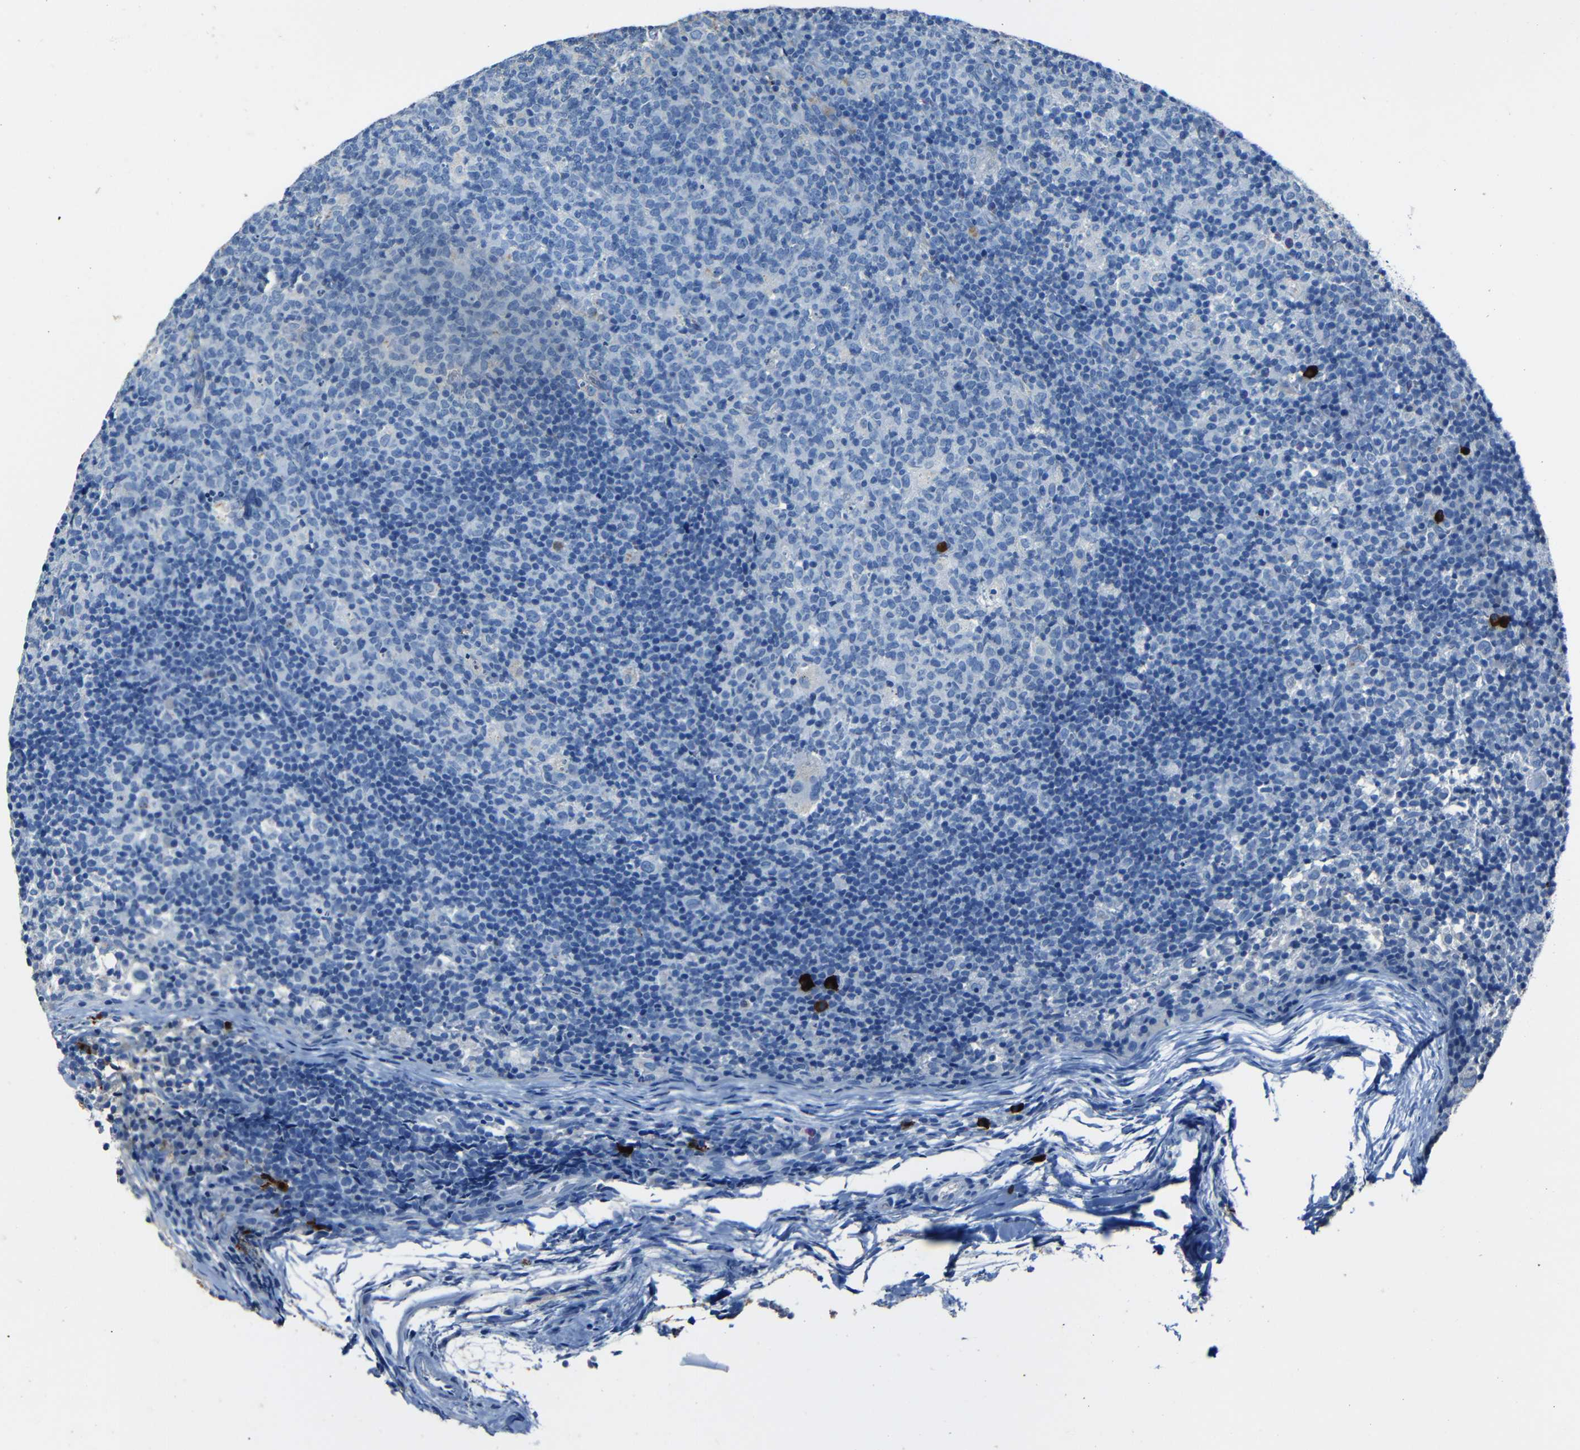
{"staining": {"intensity": "strong", "quantity": "<25%", "location": "cytoplasmic/membranous,nuclear"}, "tissue": "lymph node", "cell_type": "Germinal center cells", "image_type": "normal", "snomed": [{"axis": "morphology", "description": "Normal tissue, NOS"}, {"axis": "morphology", "description": "Inflammation, NOS"}, {"axis": "topography", "description": "Lymph node"}], "caption": "High-magnification brightfield microscopy of unremarkable lymph node stained with DAB (3,3'-diaminobenzidine) (brown) and counterstained with hematoxylin (blue). germinal center cells exhibit strong cytoplasmic/membranous,nuclear positivity is appreciated in about<25% of cells.", "gene": "CLDN11", "patient": {"sex": "male", "age": 55}}